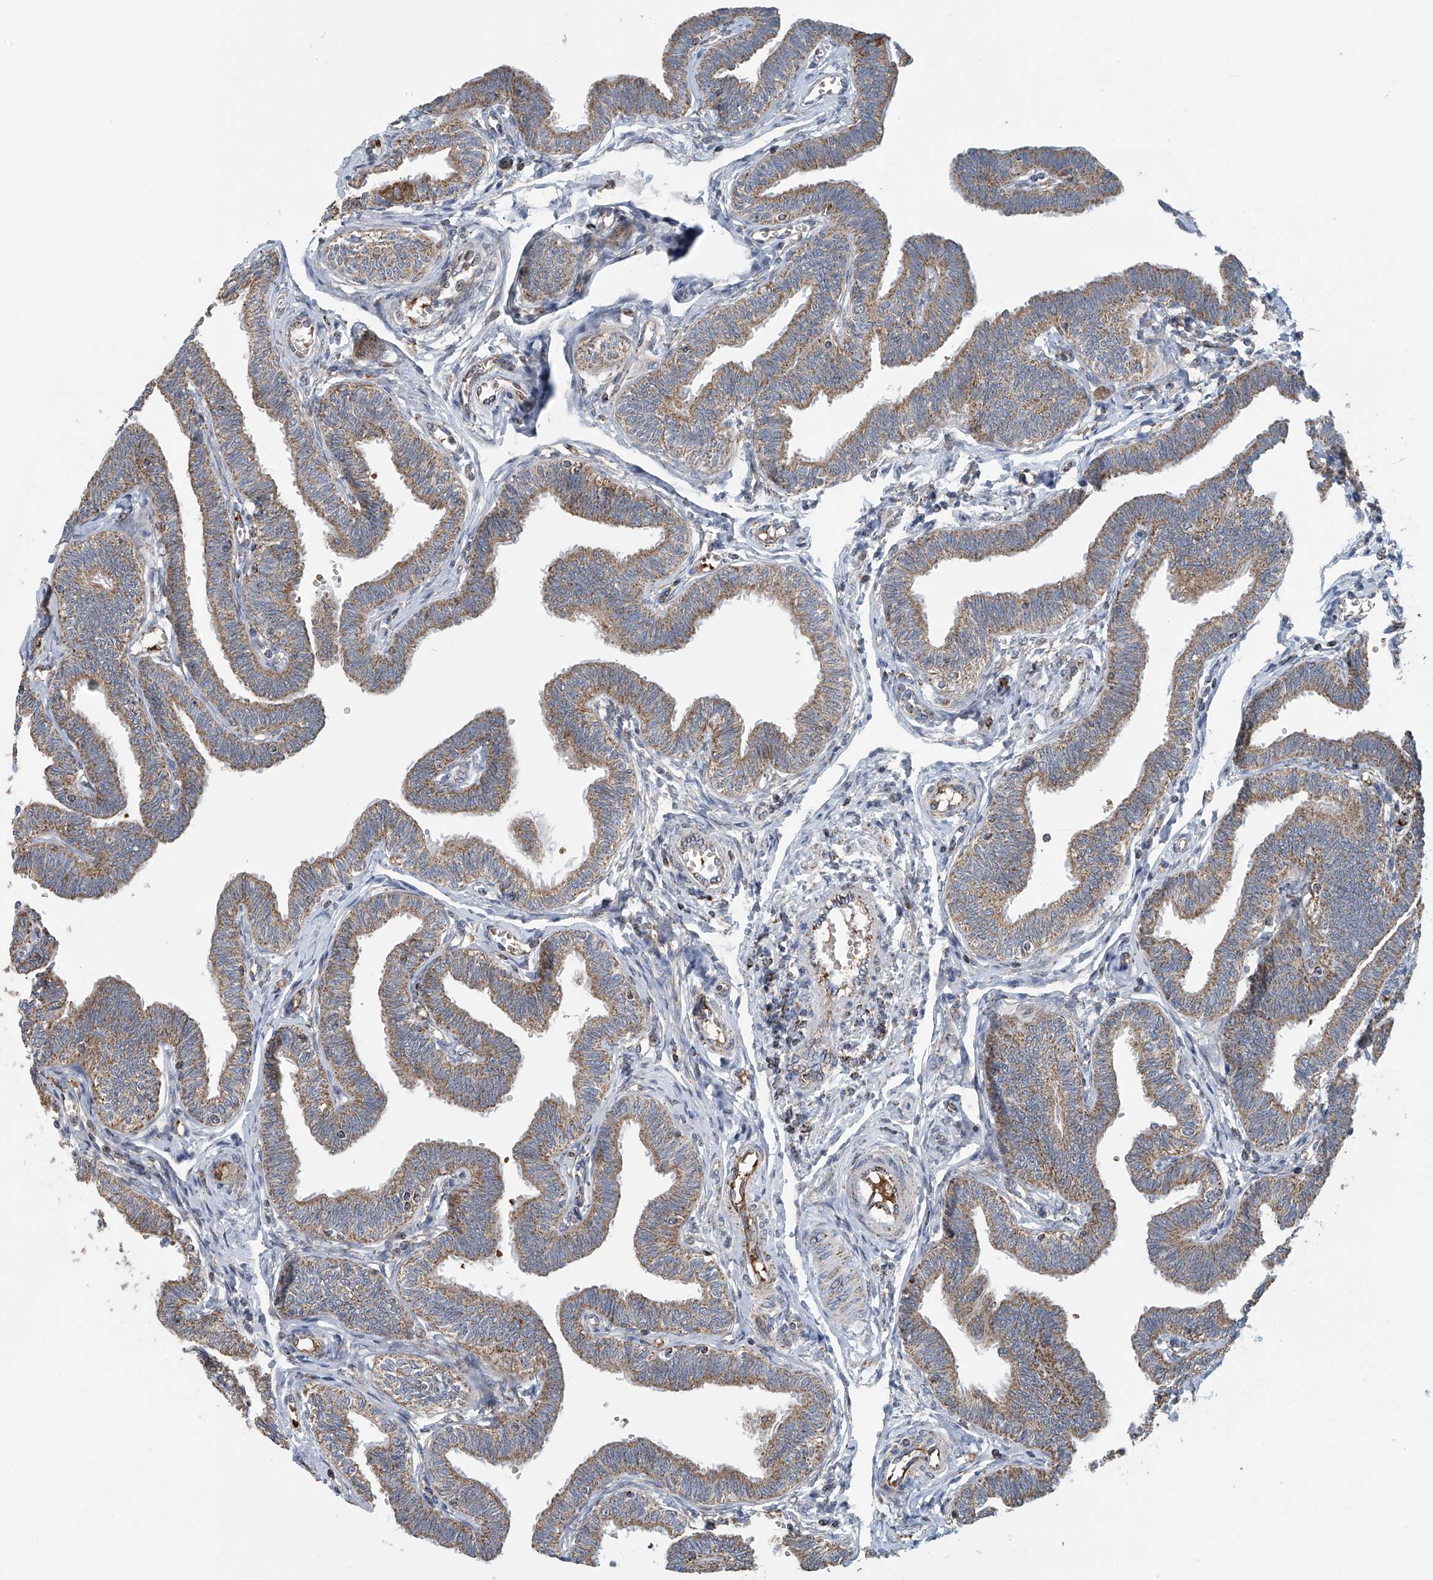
{"staining": {"intensity": "moderate", "quantity": ">75%", "location": "cytoplasmic/membranous"}, "tissue": "fallopian tube", "cell_type": "Glandular cells", "image_type": "normal", "snomed": [{"axis": "morphology", "description": "Normal tissue, NOS"}, {"axis": "topography", "description": "Fallopian tube"}, {"axis": "topography", "description": "Ovary"}], "caption": "Protein expression by IHC demonstrates moderate cytoplasmic/membranous staining in about >75% of glandular cells in normal fallopian tube. The staining was performed using DAB (3,3'-diaminobenzidine) to visualize the protein expression in brown, while the nuclei were stained in blue with hematoxylin (Magnification: 20x).", "gene": "COMMD1", "patient": {"sex": "female", "age": 23}}